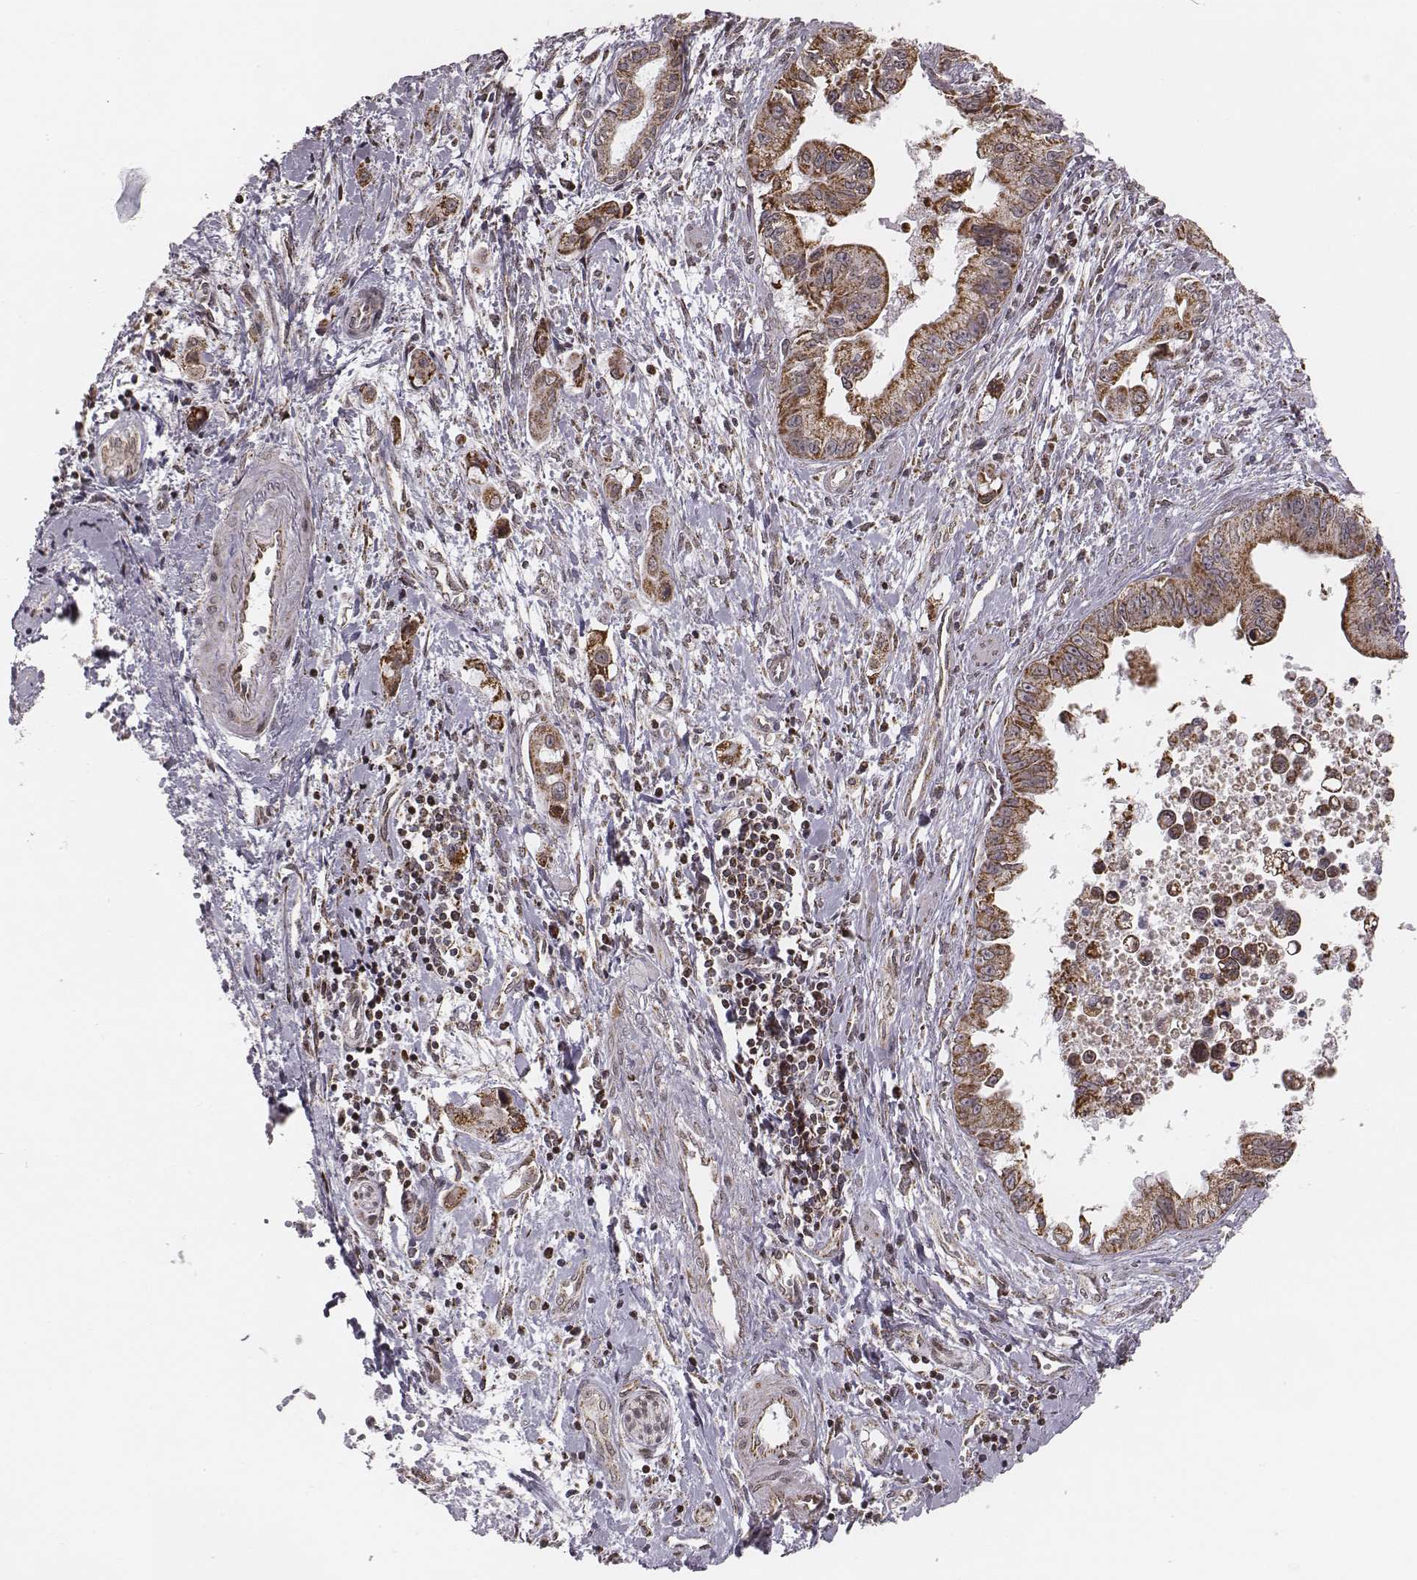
{"staining": {"intensity": "moderate", "quantity": ">75%", "location": "cytoplasmic/membranous"}, "tissue": "pancreatic cancer", "cell_type": "Tumor cells", "image_type": "cancer", "snomed": [{"axis": "morphology", "description": "Adenocarcinoma, NOS"}, {"axis": "topography", "description": "Pancreas"}], "caption": "Immunohistochemistry (DAB (3,3'-diaminobenzidine)) staining of human adenocarcinoma (pancreatic) demonstrates moderate cytoplasmic/membranous protein staining in approximately >75% of tumor cells.", "gene": "ACOT2", "patient": {"sex": "male", "age": 60}}